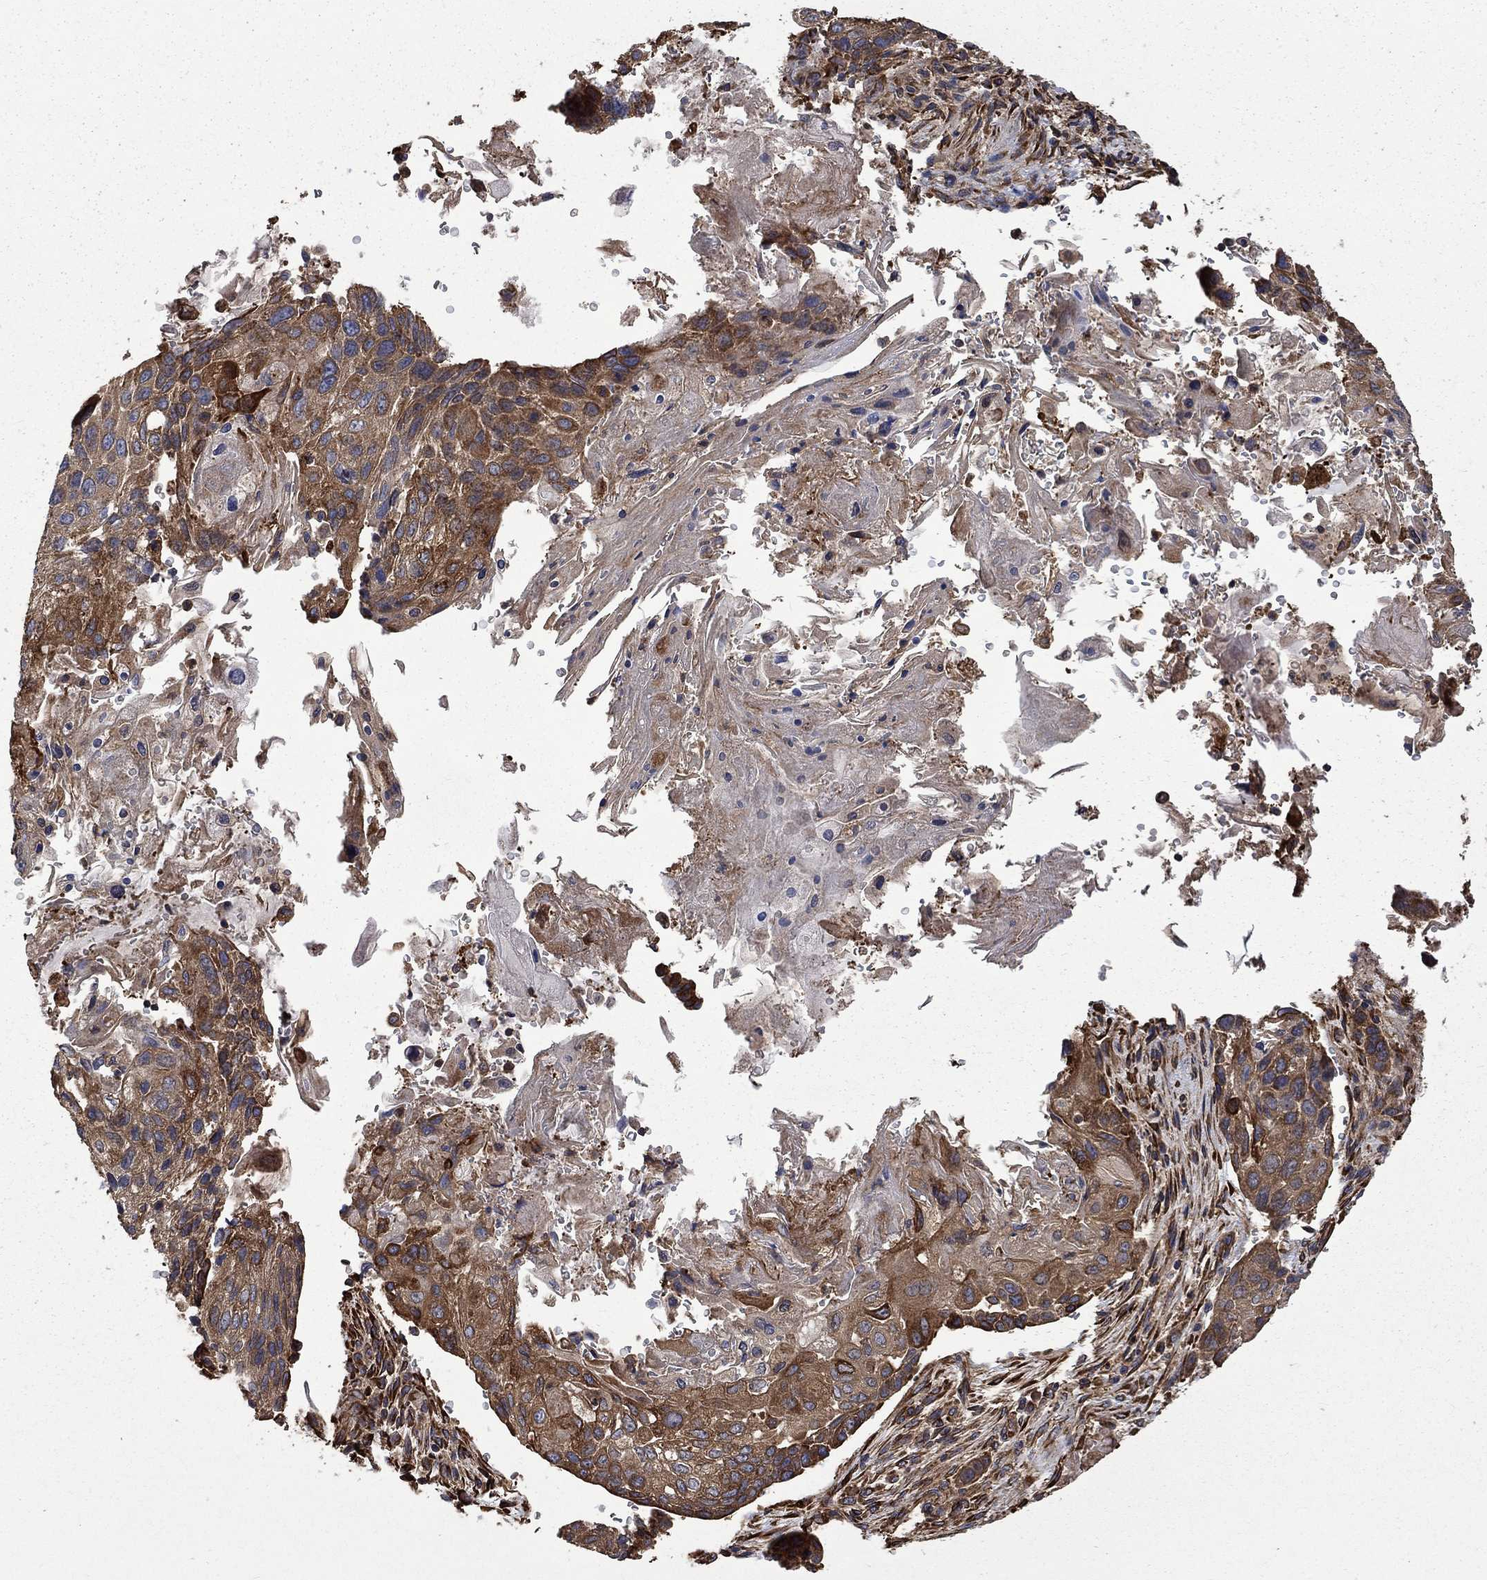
{"staining": {"intensity": "moderate", "quantity": ">75%", "location": "cytoplasmic/membranous"}, "tissue": "lung cancer", "cell_type": "Tumor cells", "image_type": "cancer", "snomed": [{"axis": "morphology", "description": "Normal tissue, NOS"}, {"axis": "morphology", "description": "Squamous cell carcinoma, NOS"}, {"axis": "topography", "description": "Bronchus"}, {"axis": "topography", "description": "Lung"}], "caption": "The photomicrograph reveals immunohistochemical staining of lung squamous cell carcinoma. There is moderate cytoplasmic/membranous expression is present in approximately >75% of tumor cells.", "gene": "CUTC", "patient": {"sex": "male", "age": 69}}